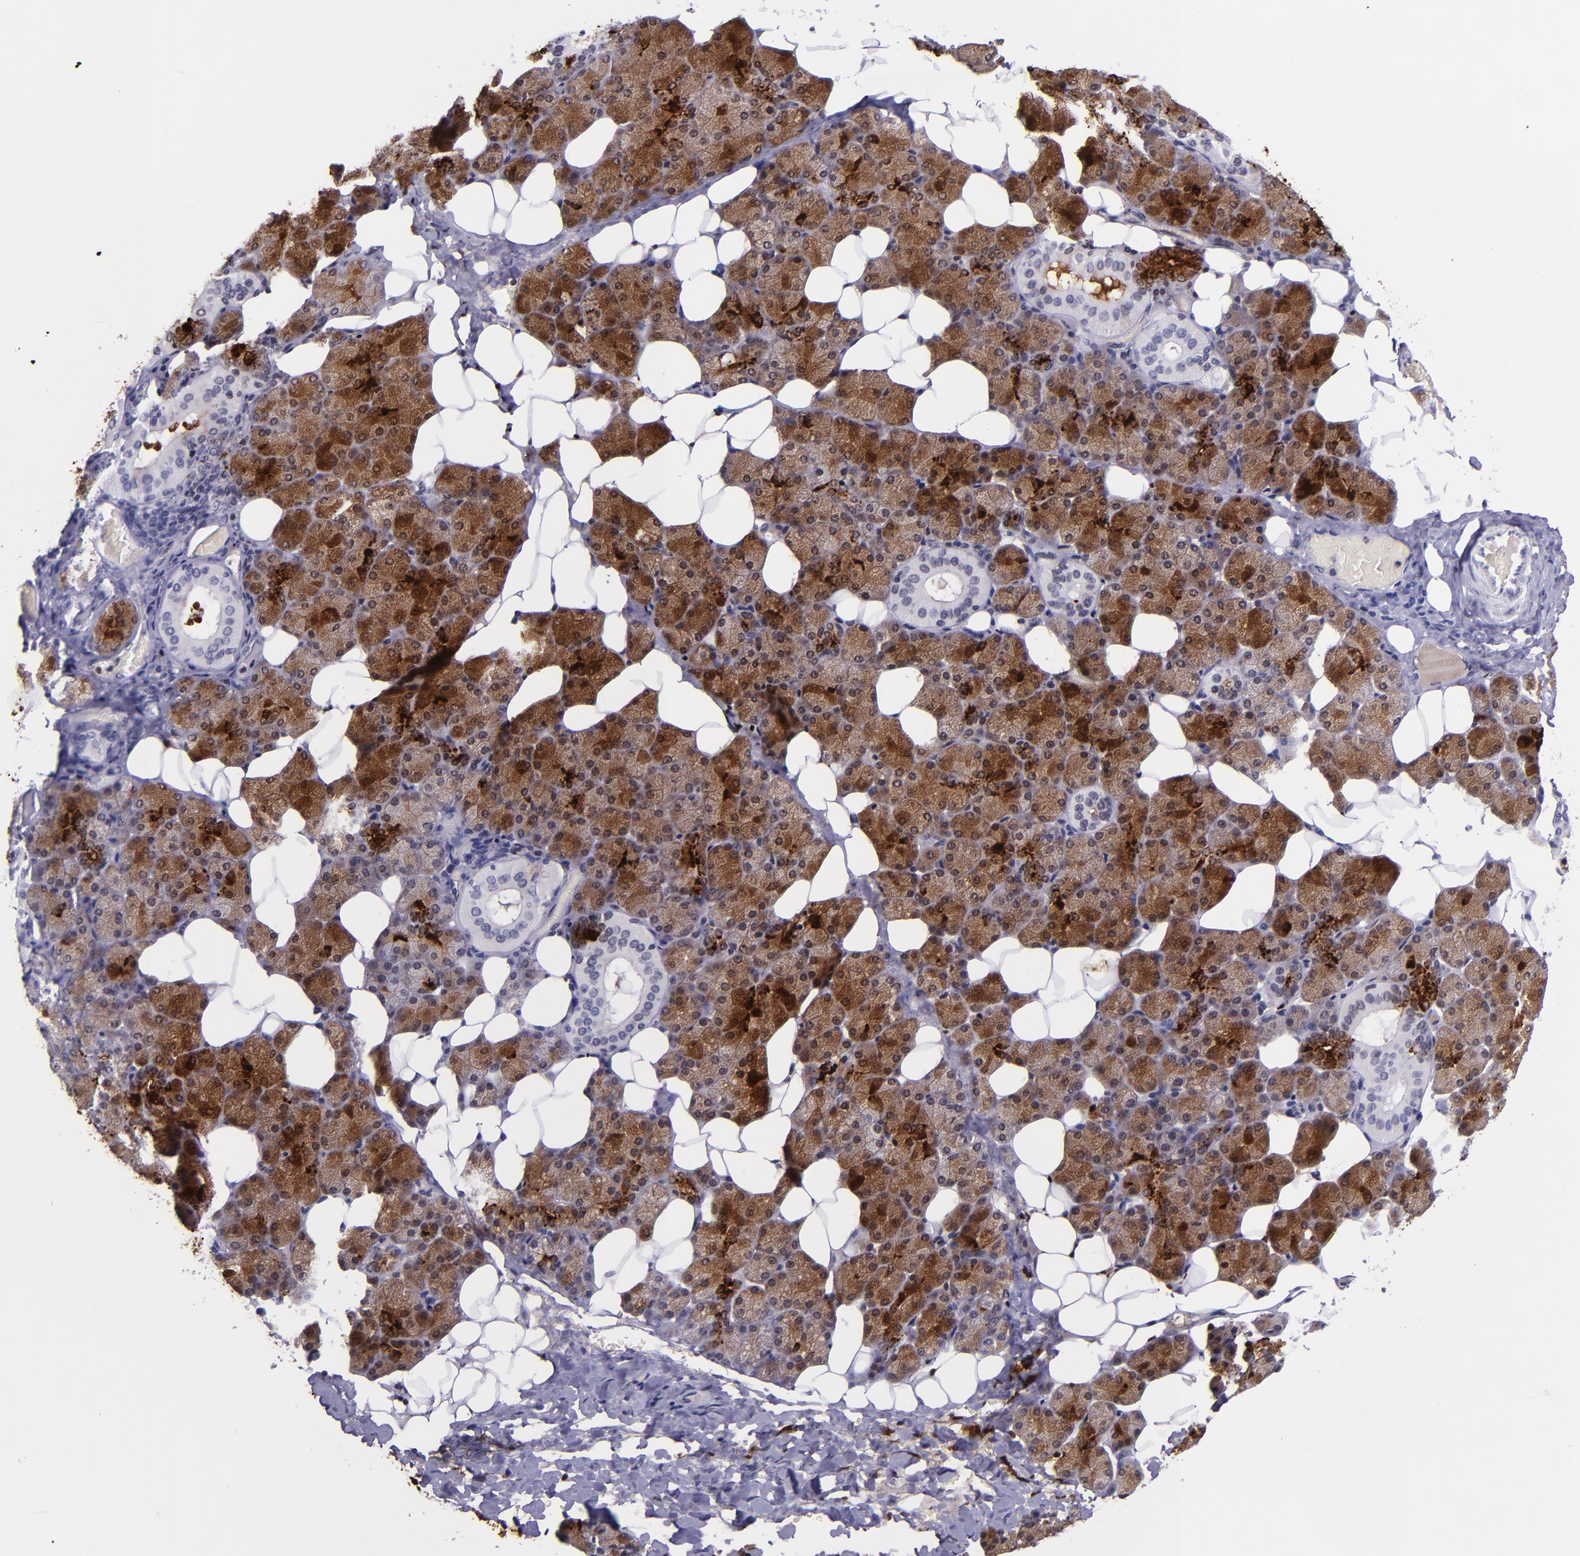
{"staining": {"intensity": "moderate", "quantity": "25%-75%", "location": "cytoplasmic/membranous"}, "tissue": "salivary gland", "cell_type": "Glandular cells", "image_type": "normal", "snomed": [{"axis": "morphology", "description": "Normal tissue, NOS"}, {"axis": "topography", "description": "Lymph node"}, {"axis": "topography", "description": "Salivary gland"}], "caption": "High-magnification brightfield microscopy of unremarkable salivary gland stained with DAB (3,3'-diaminobenzidine) (brown) and counterstained with hematoxylin (blue). glandular cells exhibit moderate cytoplasmic/membranous expression is present in about25%-75% of cells. (DAB (3,3'-diaminobenzidine) IHC, brown staining for protein, blue staining for nuclei).", "gene": "SLPI", "patient": {"sex": "male", "age": 8}}